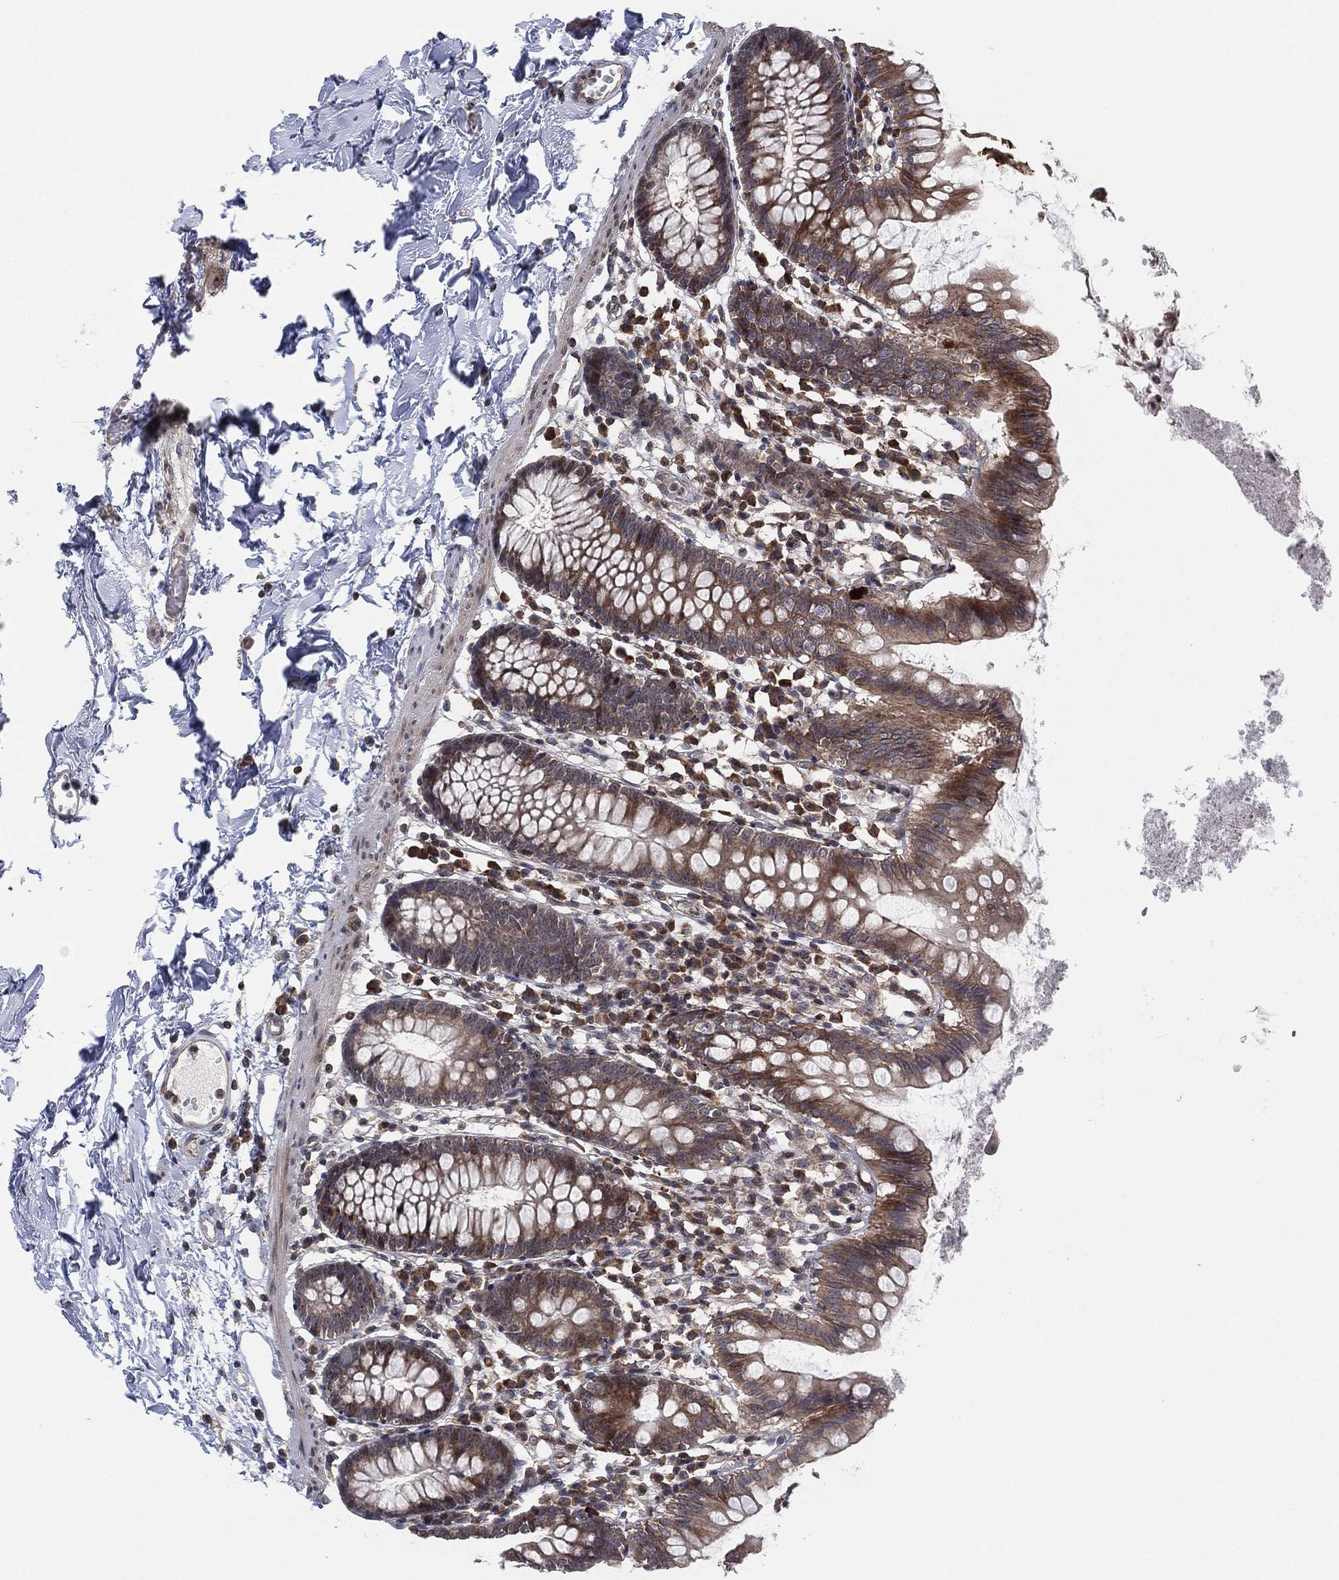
{"staining": {"intensity": "moderate", "quantity": ">75%", "location": "cytoplasmic/membranous"}, "tissue": "small intestine", "cell_type": "Glandular cells", "image_type": "normal", "snomed": [{"axis": "morphology", "description": "Normal tissue, NOS"}, {"axis": "topography", "description": "Small intestine"}], "caption": "Small intestine was stained to show a protein in brown. There is medium levels of moderate cytoplasmic/membranous staining in approximately >75% of glandular cells. The staining was performed using DAB, with brown indicating positive protein expression. Nuclei are stained blue with hematoxylin.", "gene": "TMCO1", "patient": {"sex": "female", "age": 90}}